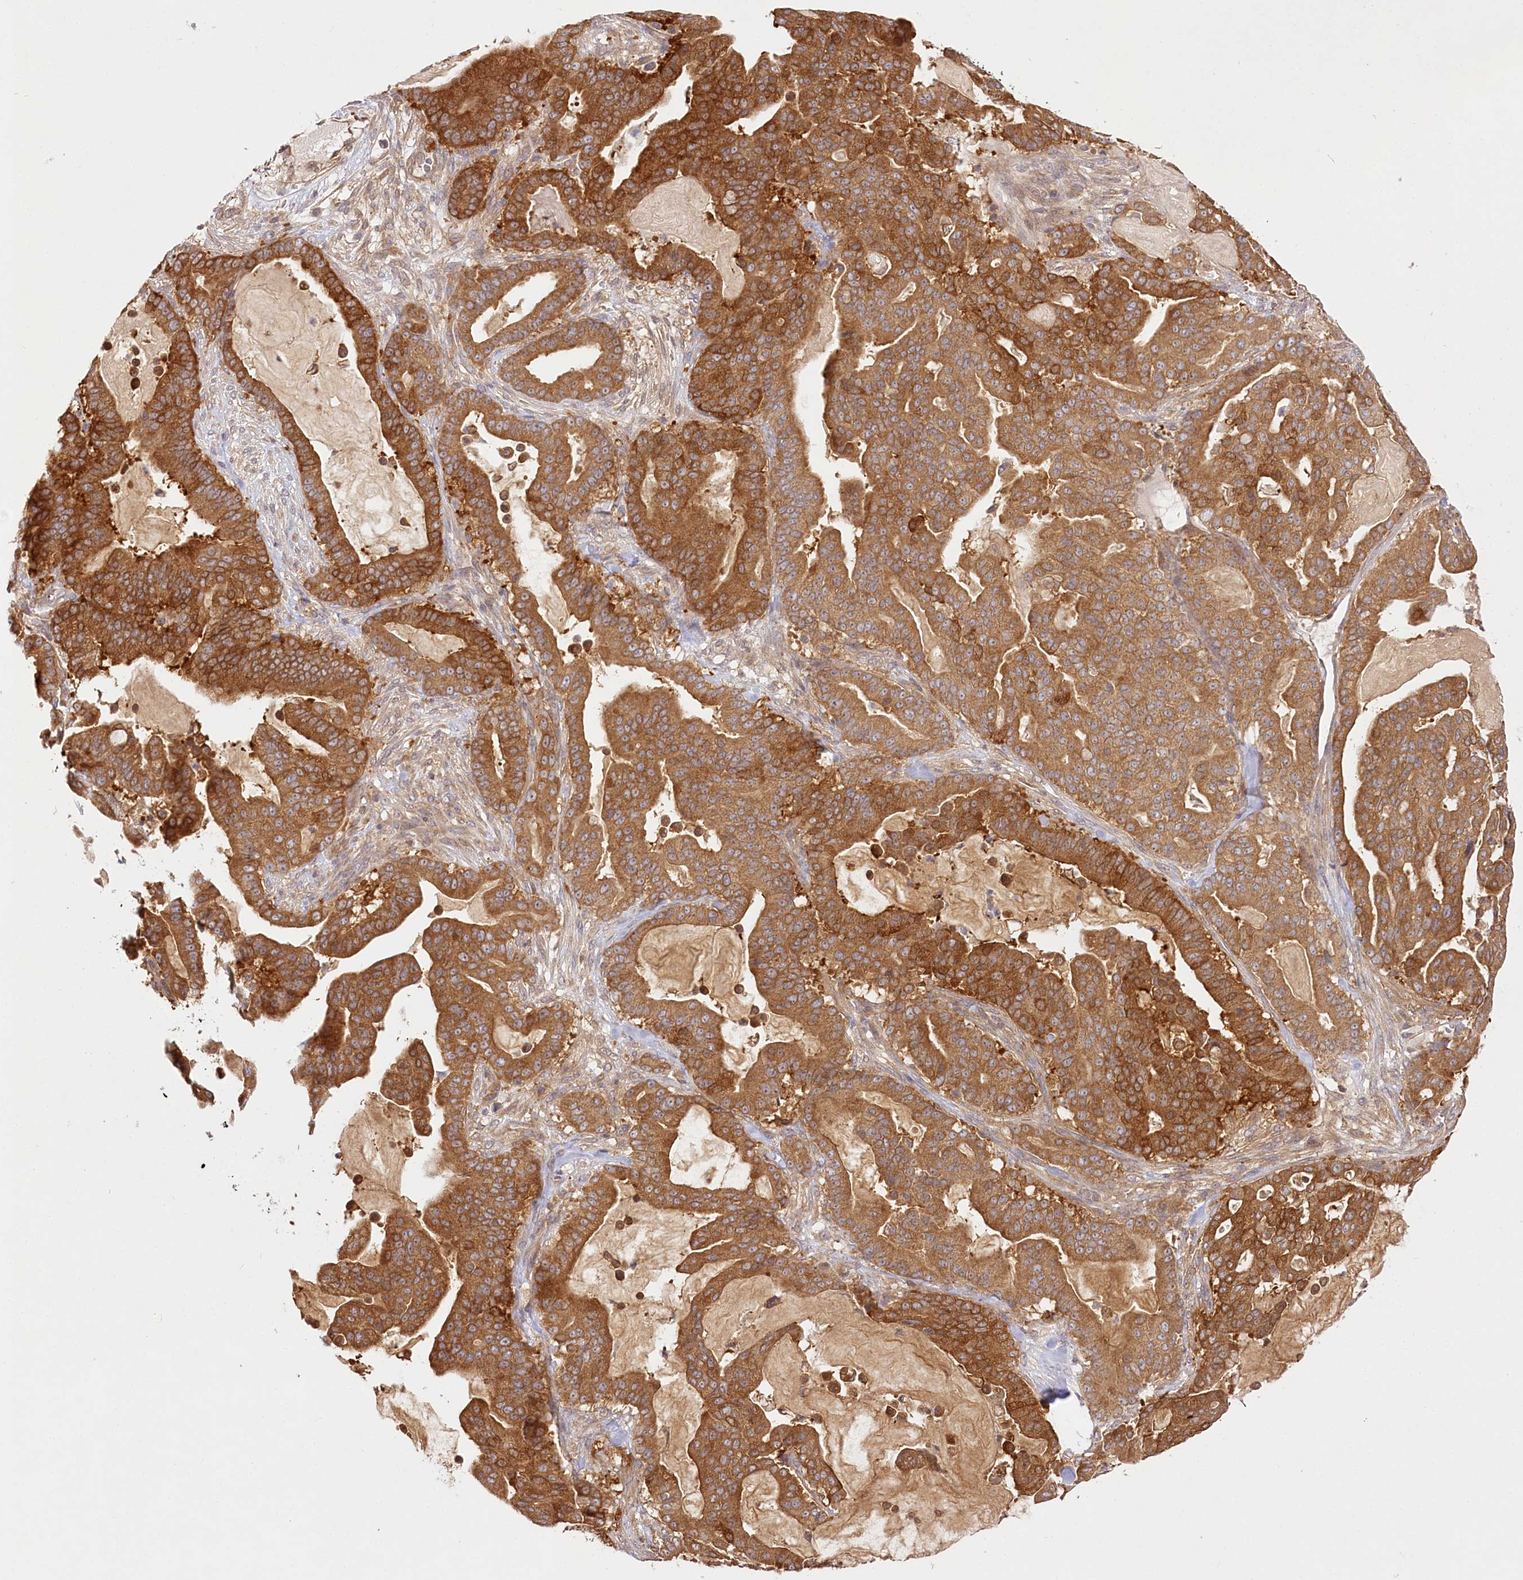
{"staining": {"intensity": "strong", "quantity": ">75%", "location": "cytoplasmic/membranous"}, "tissue": "pancreatic cancer", "cell_type": "Tumor cells", "image_type": "cancer", "snomed": [{"axis": "morphology", "description": "Adenocarcinoma, NOS"}, {"axis": "topography", "description": "Pancreas"}], "caption": "An immunohistochemistry (IHC) image of neoplastic tissue is shown. Protein staining in brown shows strong cytoplasmic/membranous positivity in pancreatic cancer (adenocarcinoma) within tumor cells.", "gene": "INPP4B", "patient": {"sex": "male", "age": 63}}